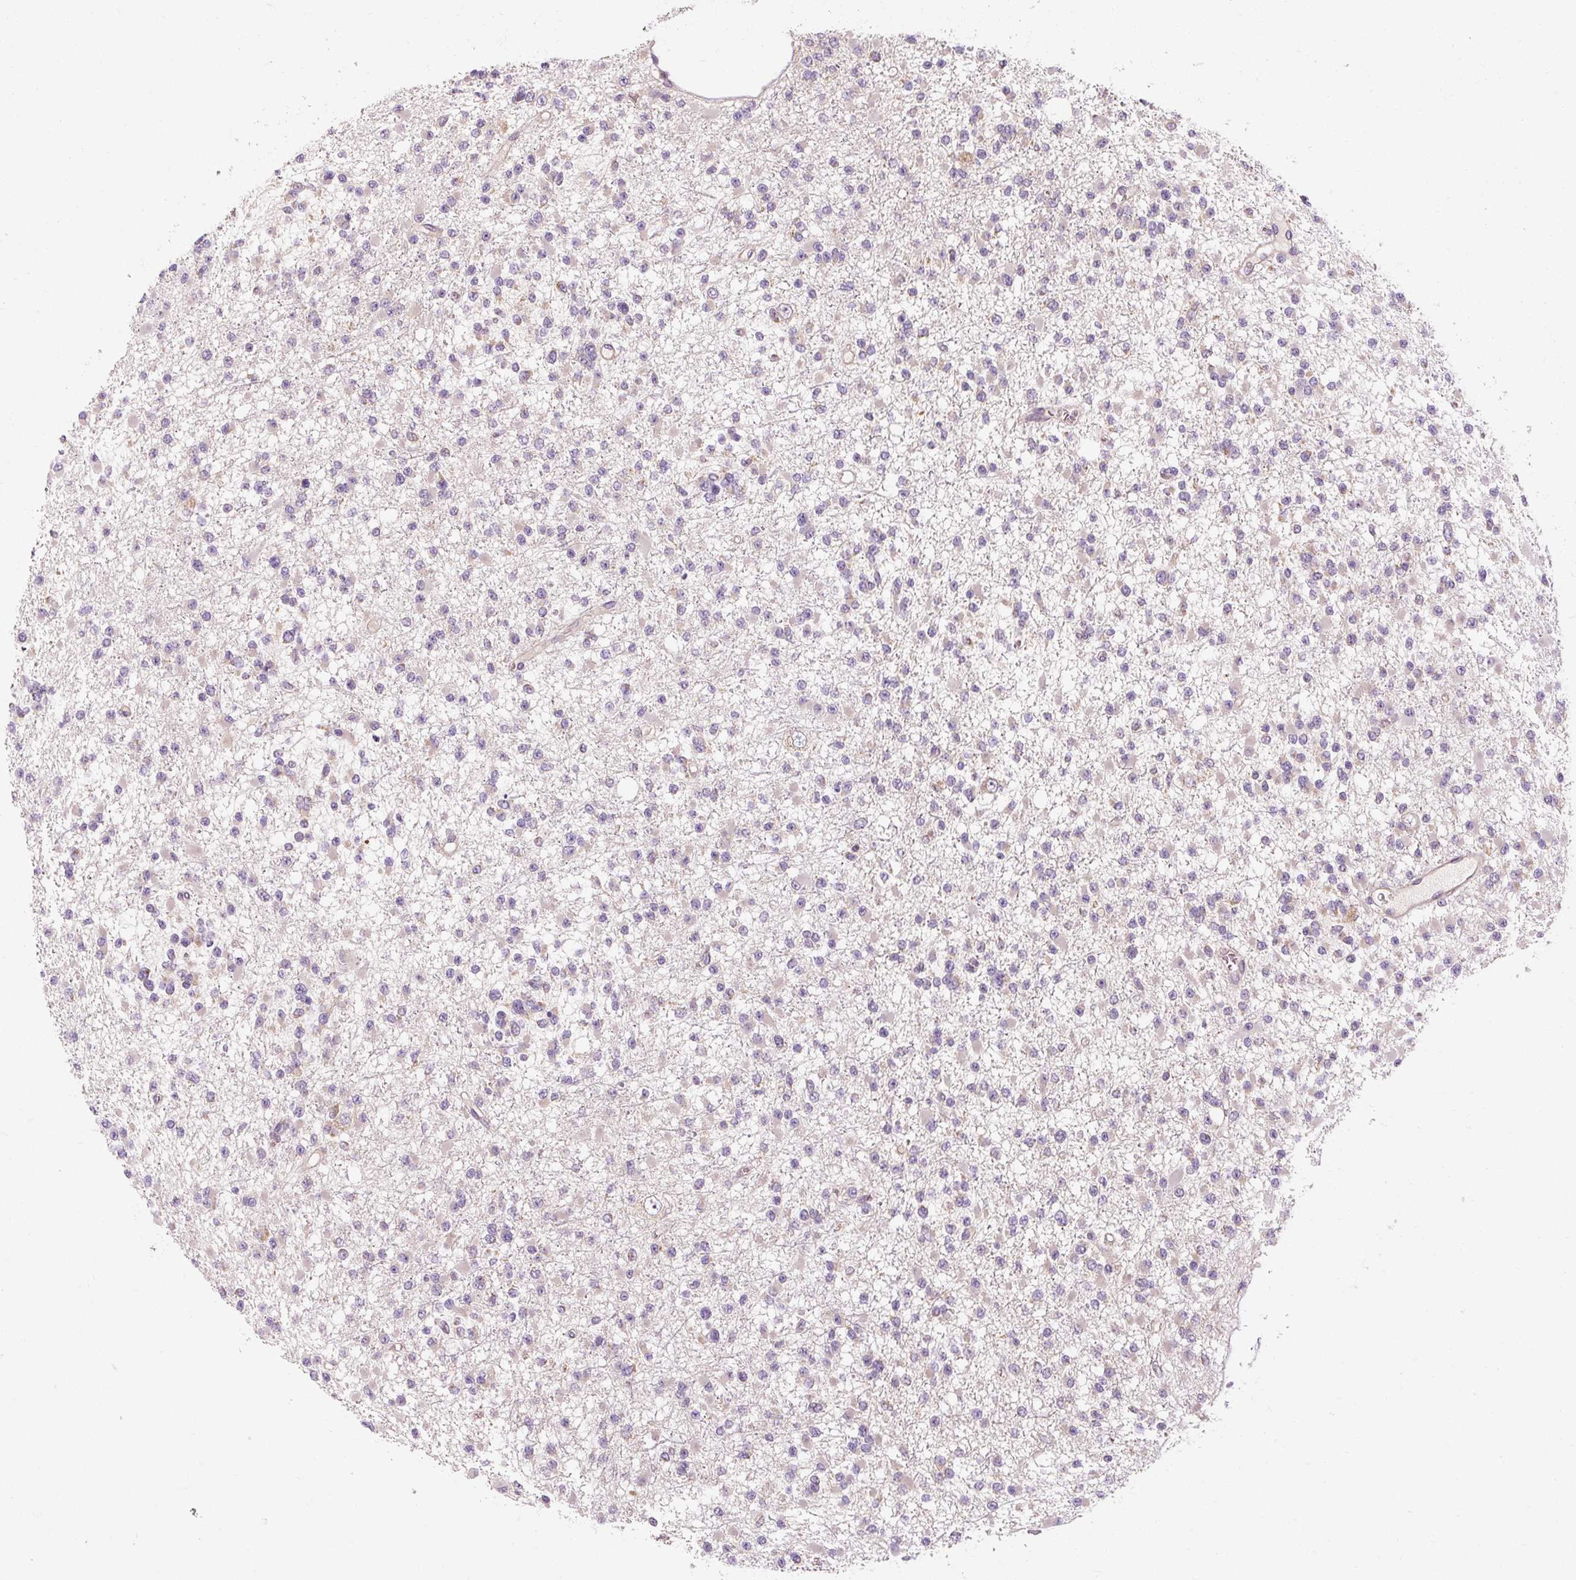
{"staining": {"intensity": "negative", "quantity": "none", "location": "none"}, "tissue": "glioma", "cell_type": "Tumor cells", "image_type": "cancer", "snomed": [{"axis": "morphology", "description": "Glioma, malignant, Low grade"}, {"axis": "topography", "description": "Brain"}], "caption": "The histopathology image displays no staining of tumor cells in low-grade glioma (malignant). (DAB immunohistochemistry with hematoxylin counter stain).", "gene": "PRSS48", "patient": {"sex": "female", "age": 22}}